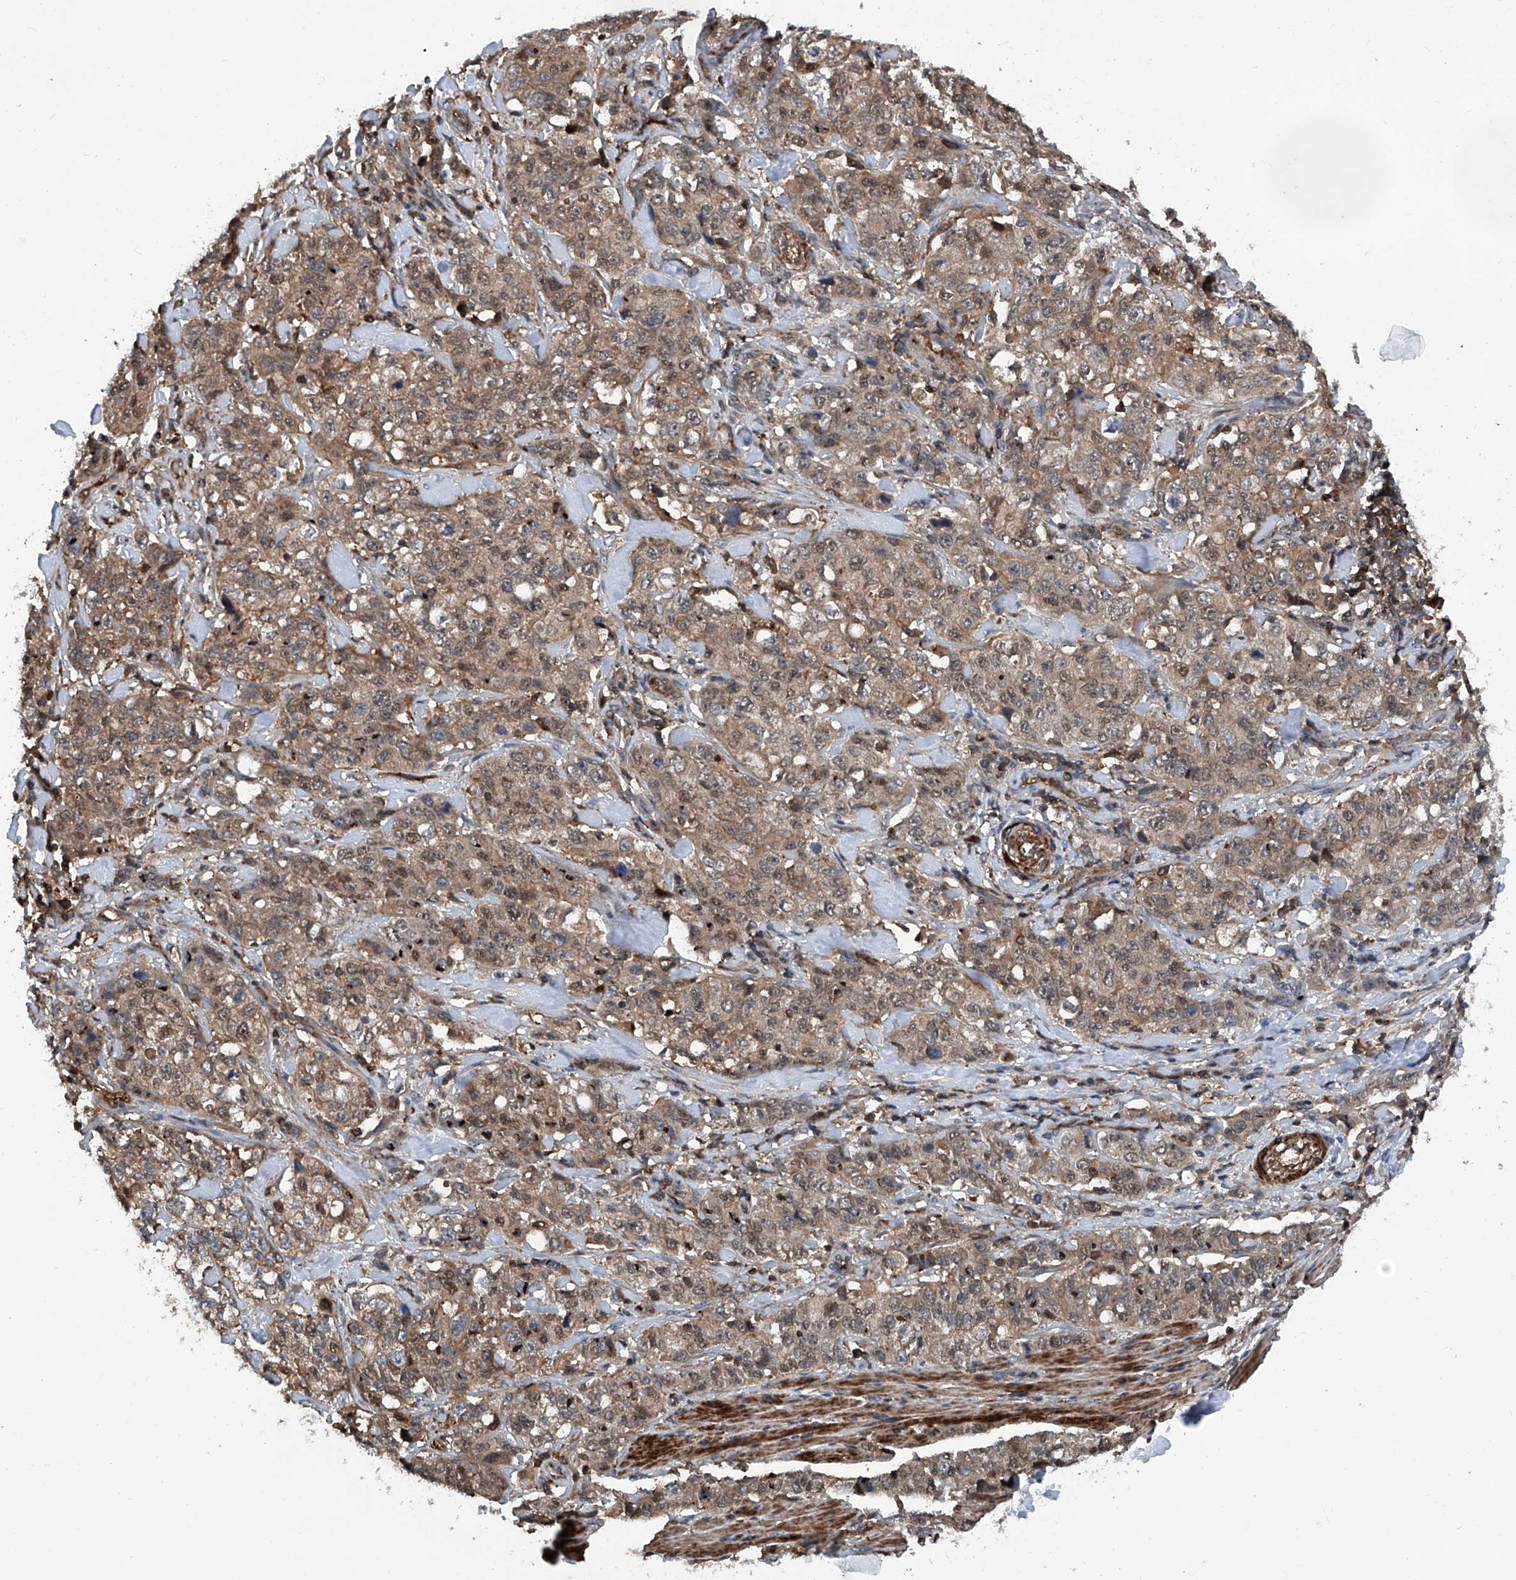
{"staining": {"intensity": "moderate", "quantity": ">75%", "location": "cytoplasmic/membranous,nuclear"}, "tissue": "stomach cancer", "cell_type": "Tumor cells", "image_type": "cancer", "snomed": [{"axis": "morphology", "description": "Adenocarcinoma, NOS"}, {"axis": "topography", "description": "Stomach"}], "caption": "High-power microscopy captured an immunohistochemistry micrograph of stomach cancer (adenocarcinoma), revealing moderate cytoplasmic/membranous and nuclear staining in approximately >75% of tumor cells.", "gene": "NT5C3A", "patient": {"sex": "male", "age": 48}}